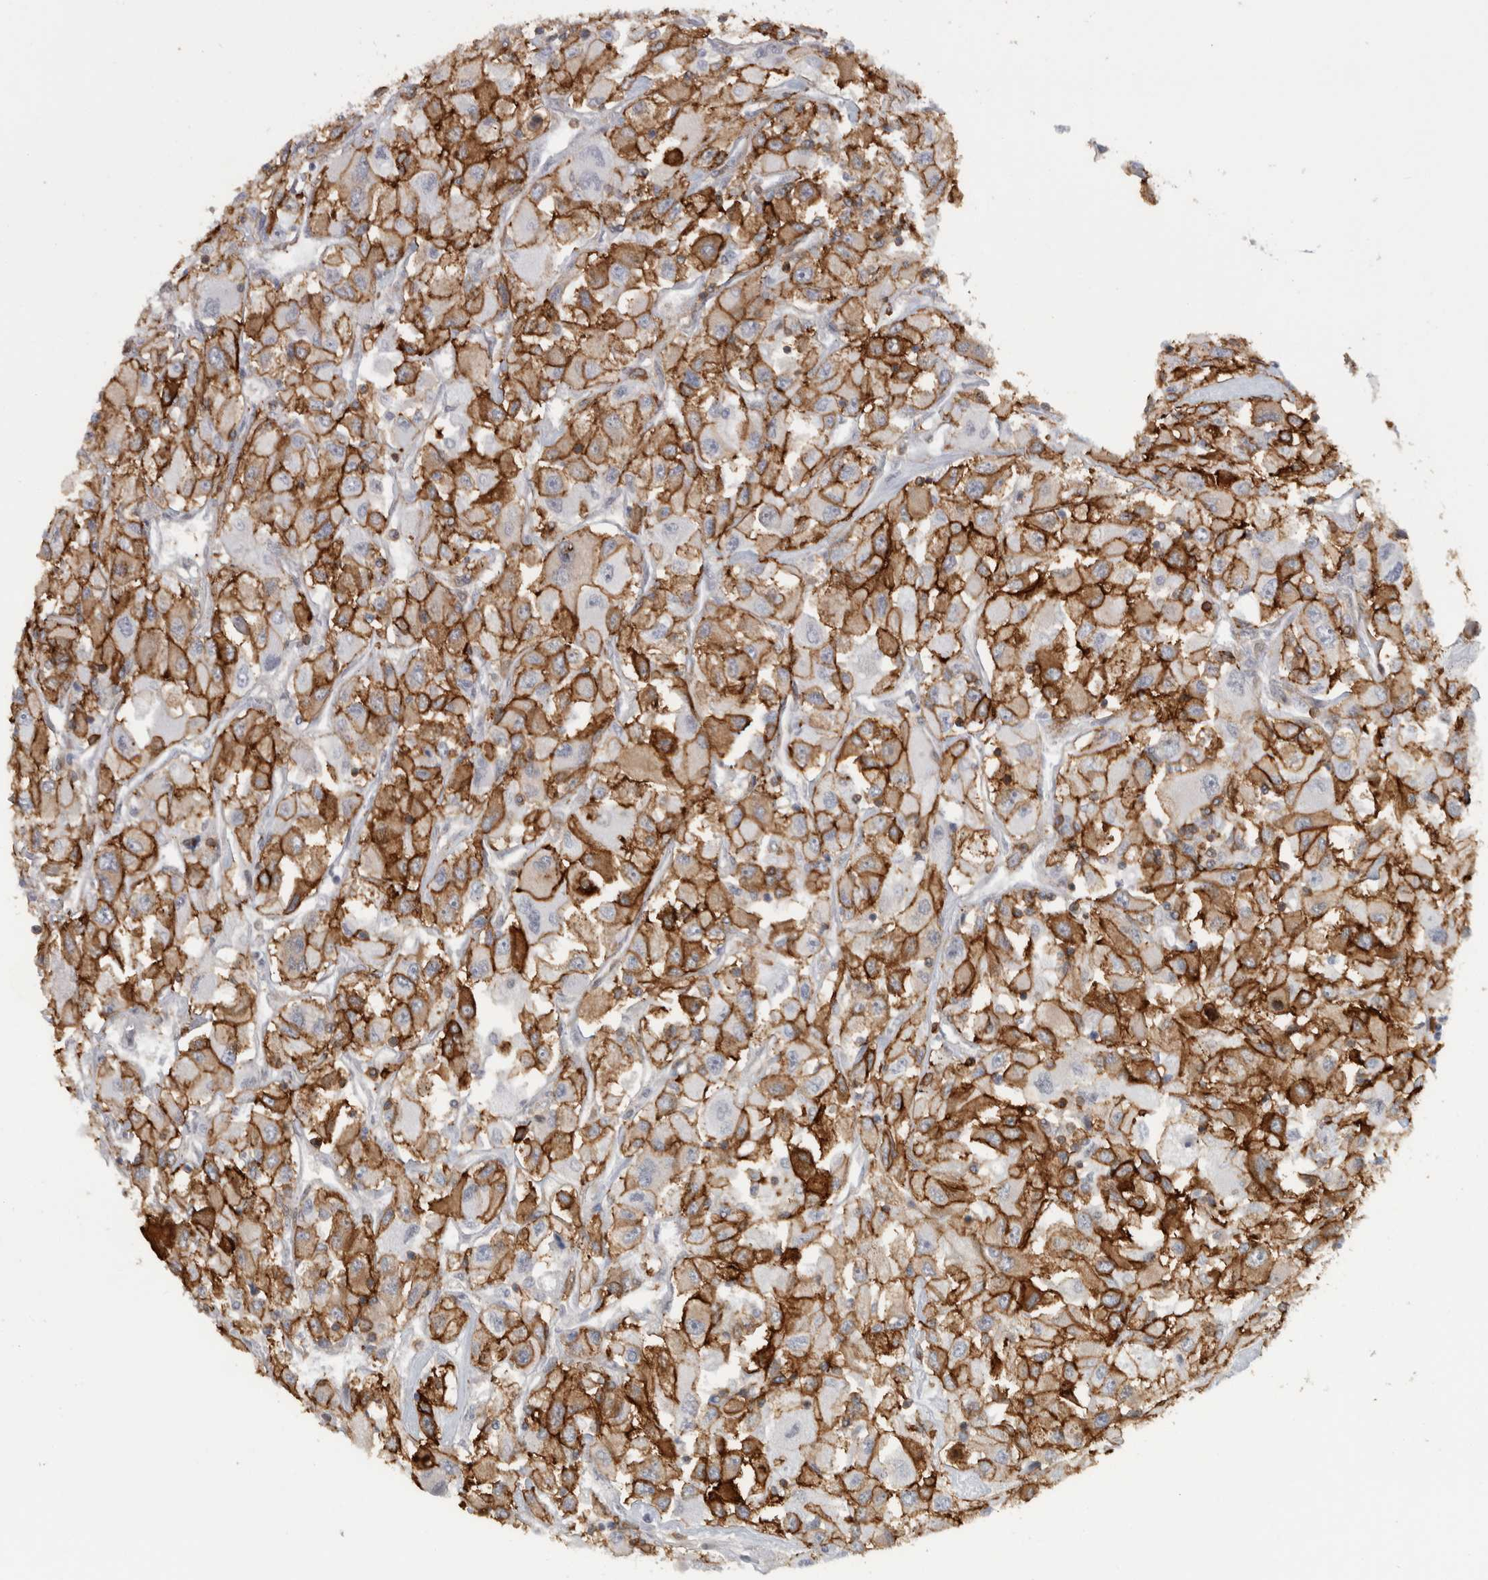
{"staining": {"intensity": "strong", "quantity": "25%-75%", "location": "cytoplasmic/membranous"}, "tissue": "renal cancer", "cell_type": "Tumor cells", "image_type": "cancer", "snomed": [{"axis": "morphology", "description": "Adenocarcinoma, NOS"}, {"axis": "topography", "description": "Kidney"}], "caption": "Immunohistochemical staining of human renal cancer demonstrates strong cytoplasmic/membranous protein expression in about 25%-75% of tumor cells.", "gene": "AHNAK", "patient": {"sex": "female", "age": 52}}